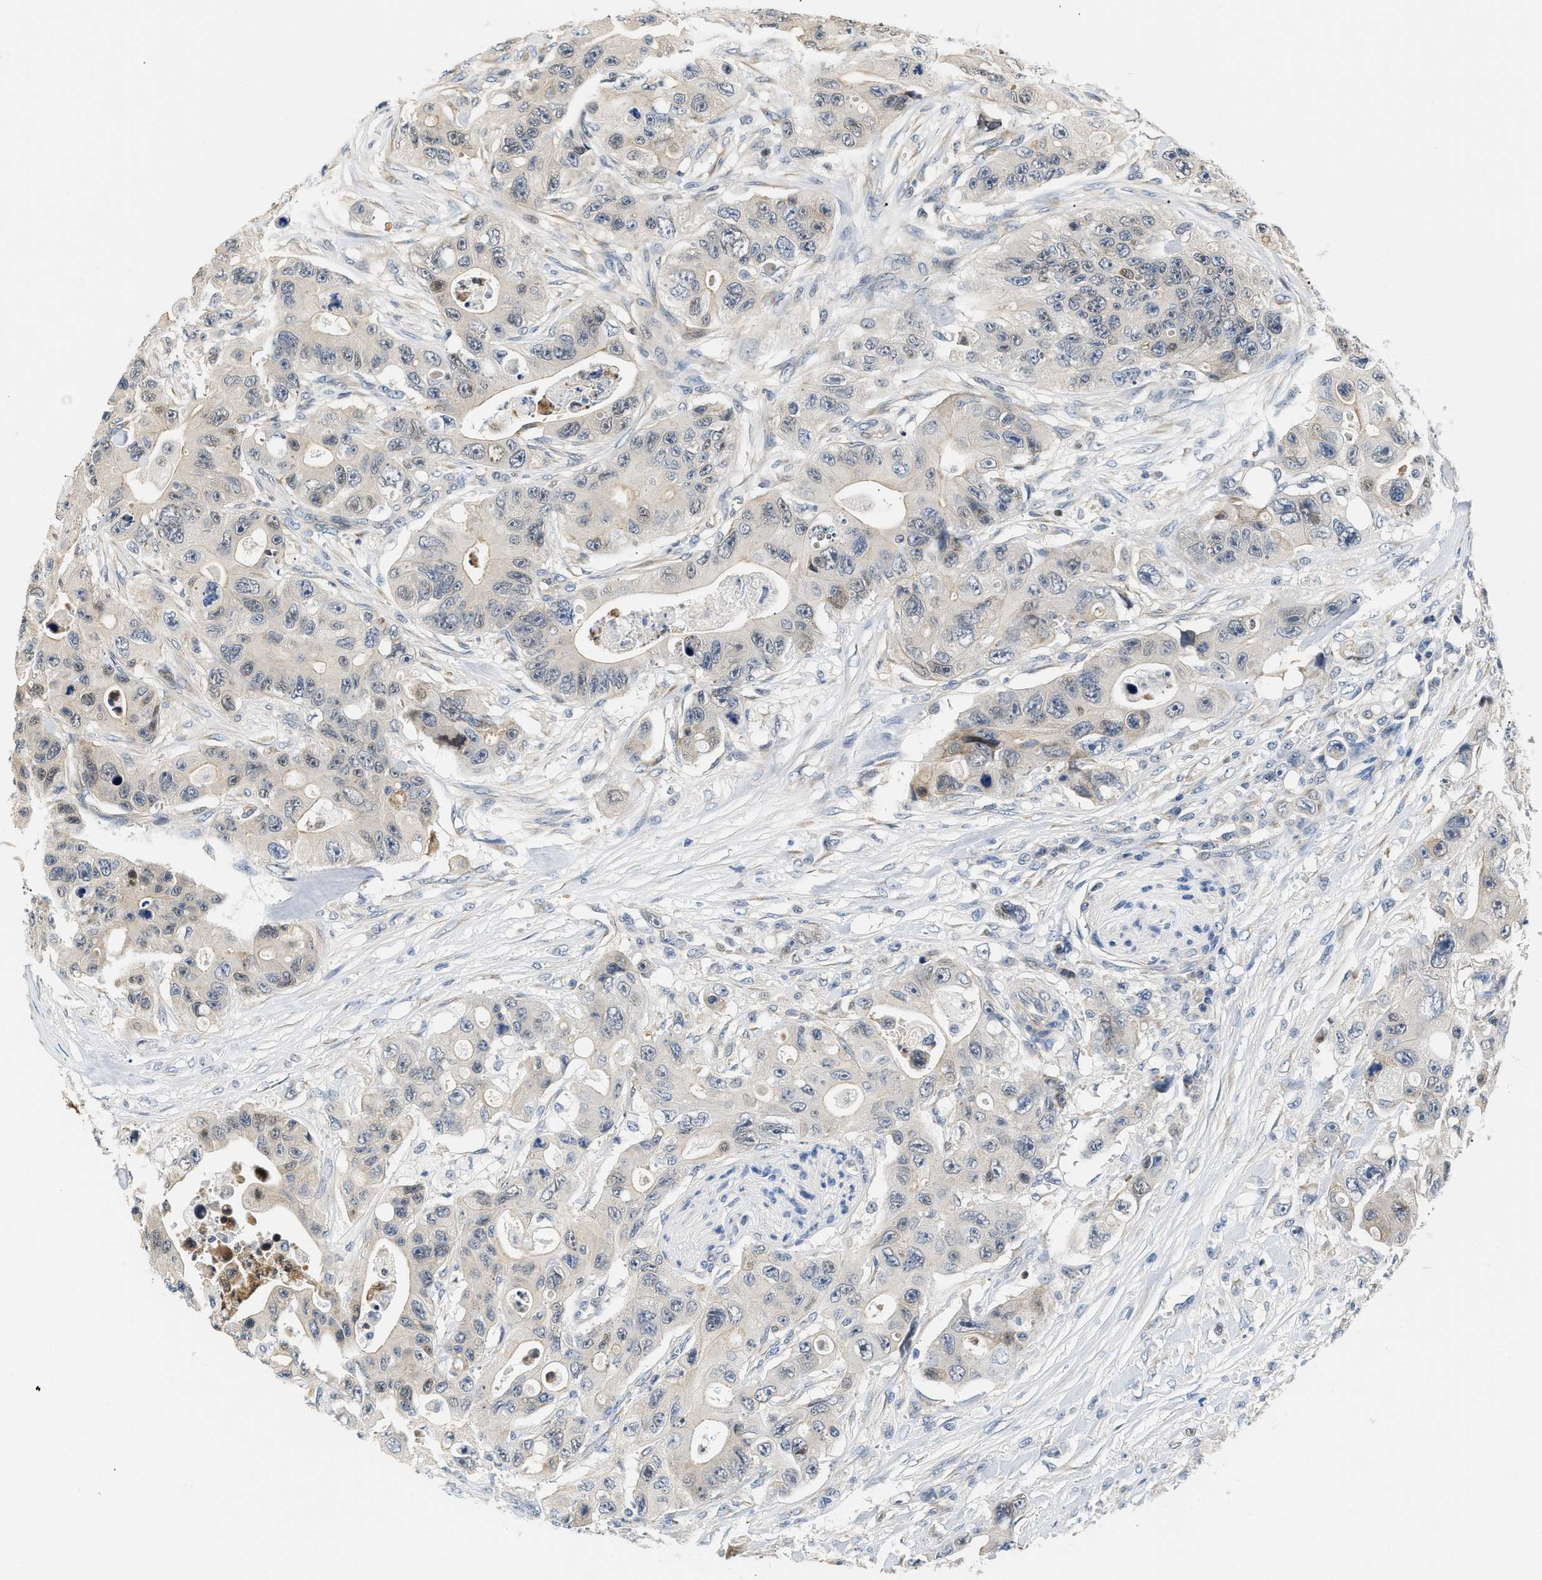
{"staining": {"intensity": "negative", "quantity": "none", "location": "none"}, "tissue": "colorectal cancer", "cell_type": "Tumor cells", "image_type": "cancer", "snomed": [{"axis": "morphology", "description": "Adenocarcinoma, NOS"}, {"axis": "topography", "description": "Colon"}], "caption": "Tumor cells are negative for brown protein staining in adenocarcinoma (colorectal). (DAB immunohistochemistry (IHC) with hematoxylin counter stain).", "gene": "TNIP2", "patient": {"sex": "female", "age": 46}}